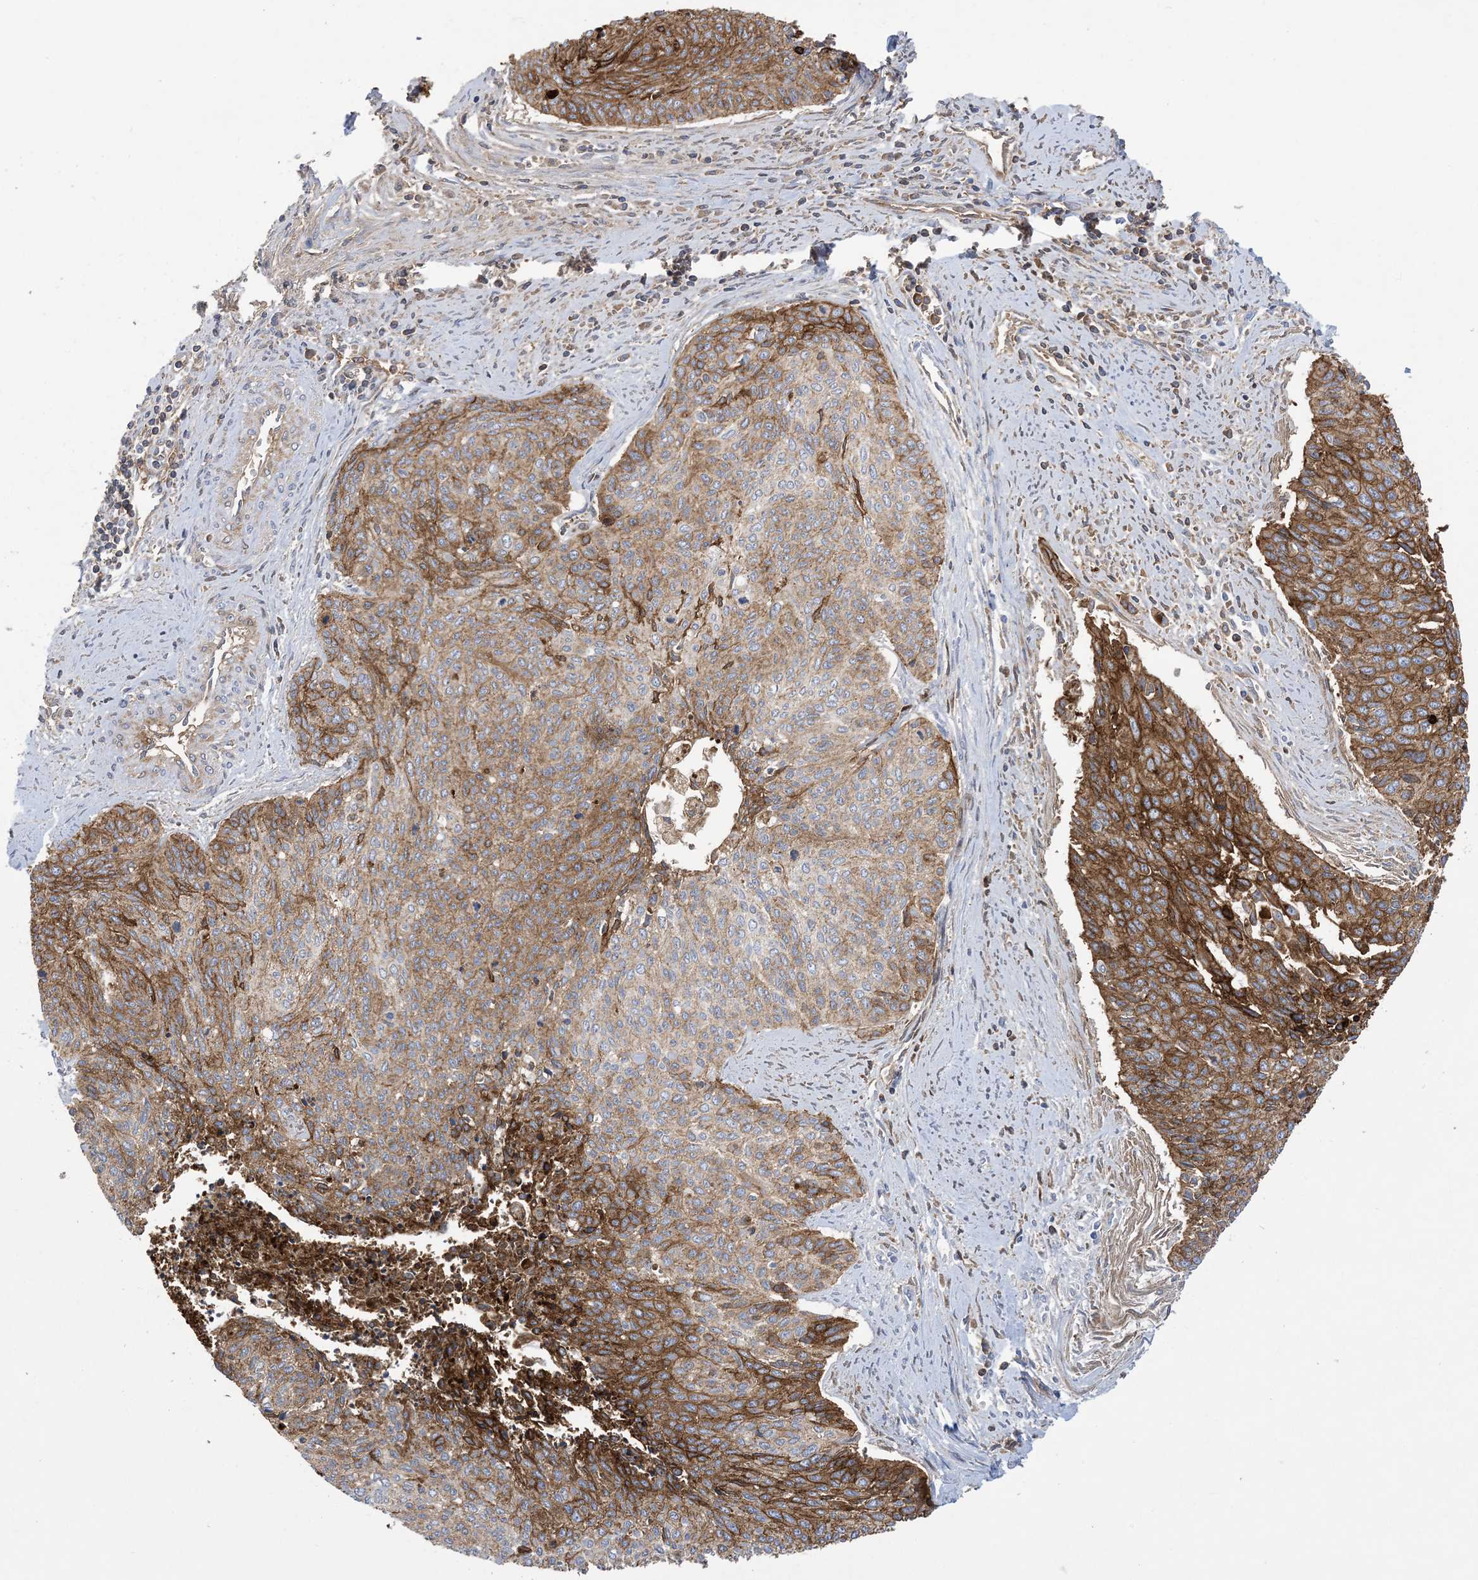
{"staining": {"intensity": "moderate", "quantity": ">75%", "location": "cytoplasmic/membranous"}, "tissue": "cervical cancer", "cell_type": "Tumor cells", "image_type": "cancer", "snomed": [{"axis": "morphology", "description": "Squamous cell carcinoma, NOS"}, {"axis": "topography", "description": "Cervix"}], "caption": "Immunohistochemistry of human cervical cancer (squamous cell carcinoma) exhibits medium levels of moderate cytoplasmic/membranous positivity in about >75% of tumor cells.", "gene": "DSC3", "patient": {"sex": "female", "age": 55}}